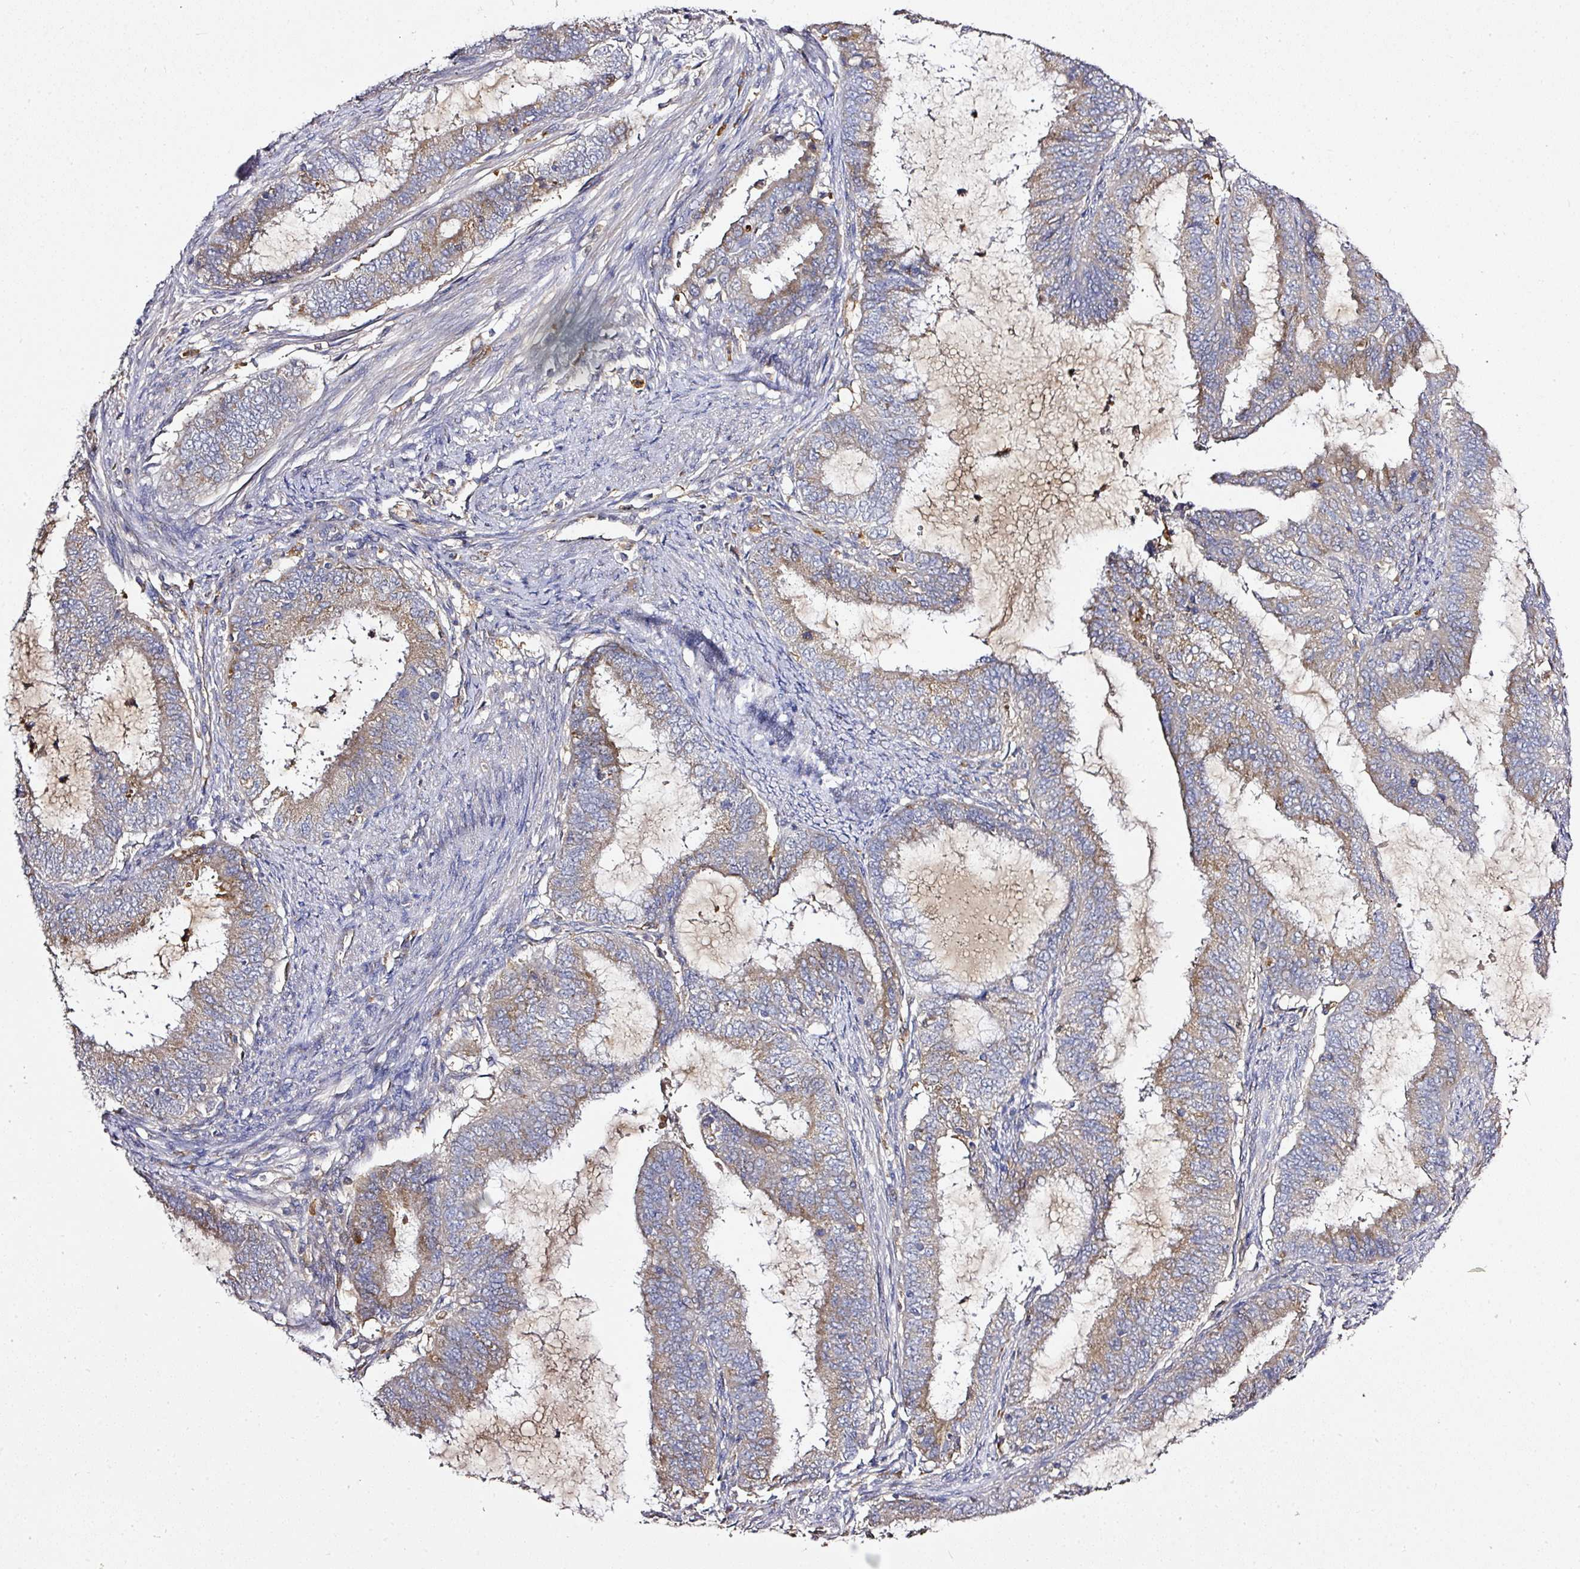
{"staining": {"intensity": "moderate", "quantity": "25%-75%", "location": "cytoplasmic/membranous"}, "tissue": "endometrial cancer", "cell_type": "Tumor cells", "image_type": "cancer", "snomed": [{"axis": "morphology", "description": "Adenocarcinoma, NOS"}, {"axis": "topography", "description": "Endometrium"}], "caption": "Protein staining reveals moderate cytoplasmic/membranous expression in about 25%-75% of tumor cells in adenocarcinoma (endometrial).", "gene": "CAB39L", "patient": {"sex": "female", "age": 51}}